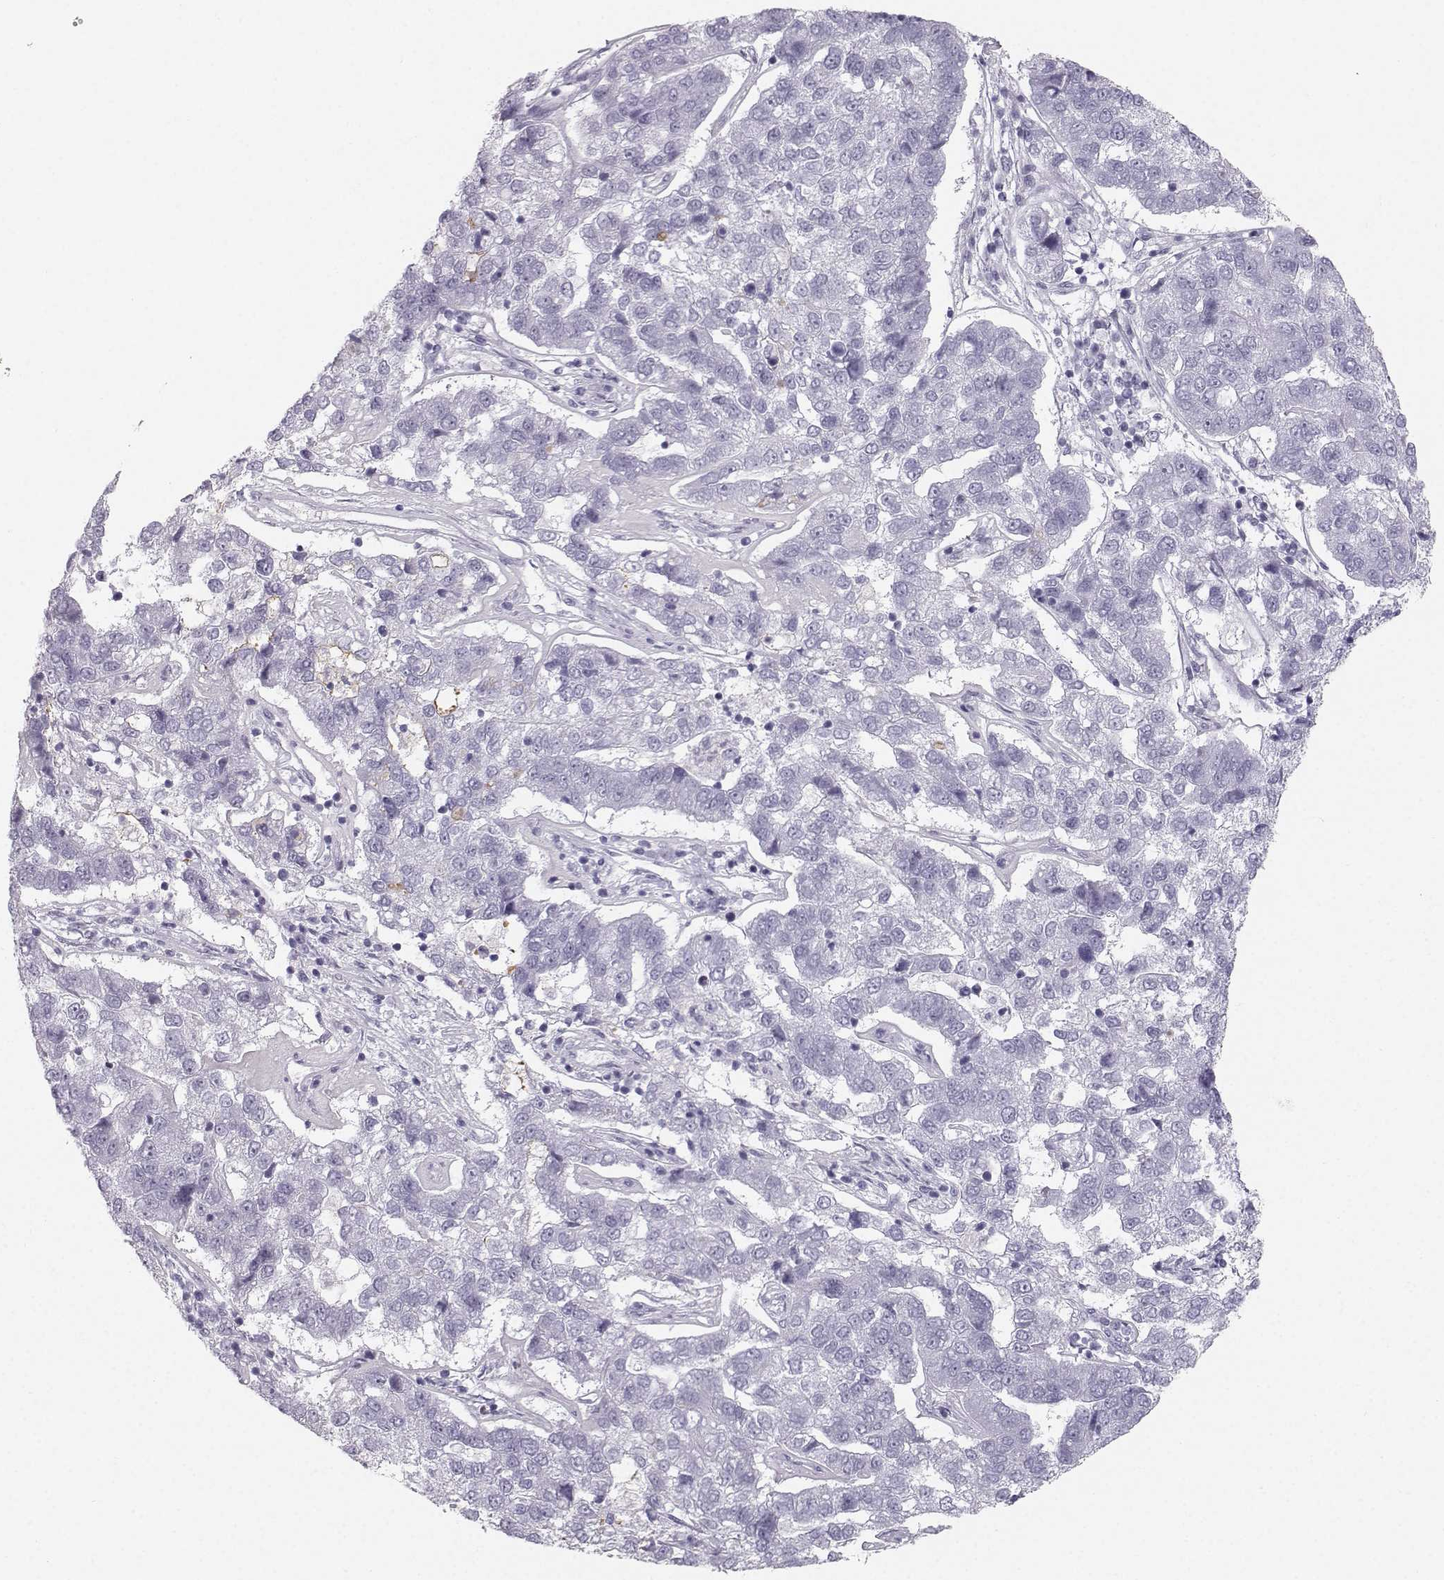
{"staining": {"intensity": "negative", "quantity": "none", "location": "none"}, "tissue": "pancreatic cancer", "cell_type": "Tumor cells", "image_type": "cancer", "snomed": [{"axis": "morphology", "description": "Adenocarcinoma, NOS"}, {"axis": "topography", "description": "Pancreas"}], "caption": "Human pancreatic cancer stained for a protein using immunohistochemistry reveals no positivity in tumor cells.", "gene": "CASR", "patient": {"sex": "female", "age": 61}}